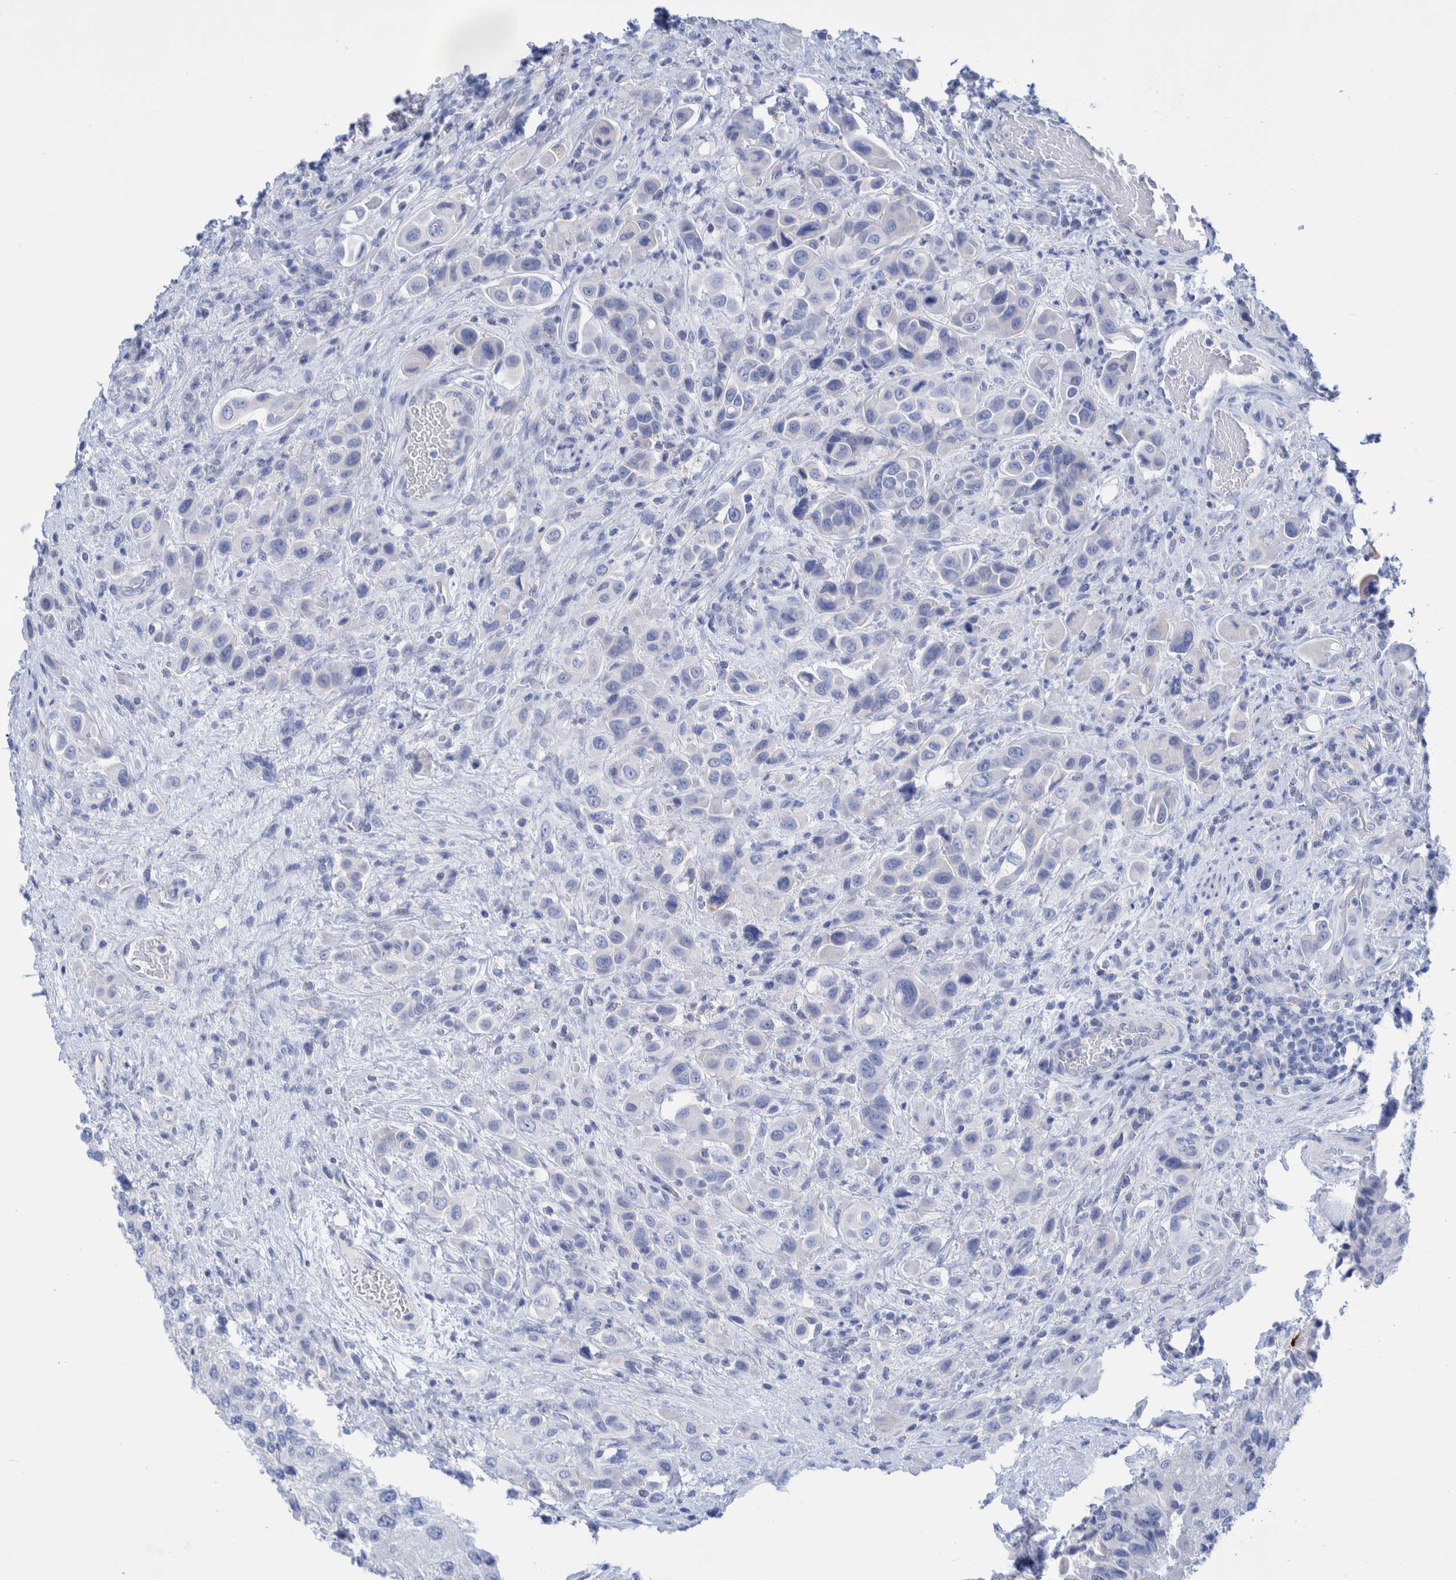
{"staining": {"intensity": "negative", "quantity": "none", "location": "none"}, "tissue": "urothelial cancer", "cell_type": "Tumor cells", "image_type": "cancer", "snomed": [{"axis": "morphology", "description": "Urothelial carcinoma, High grade"}, {"axis": "topography", "description": "Urinary bladder"}], "caption": "The image exhibits no significant positivity in tumor cells of urothelial cancer.", "gene": "PERP", "patient": {"sex": "male", "age": 50}}